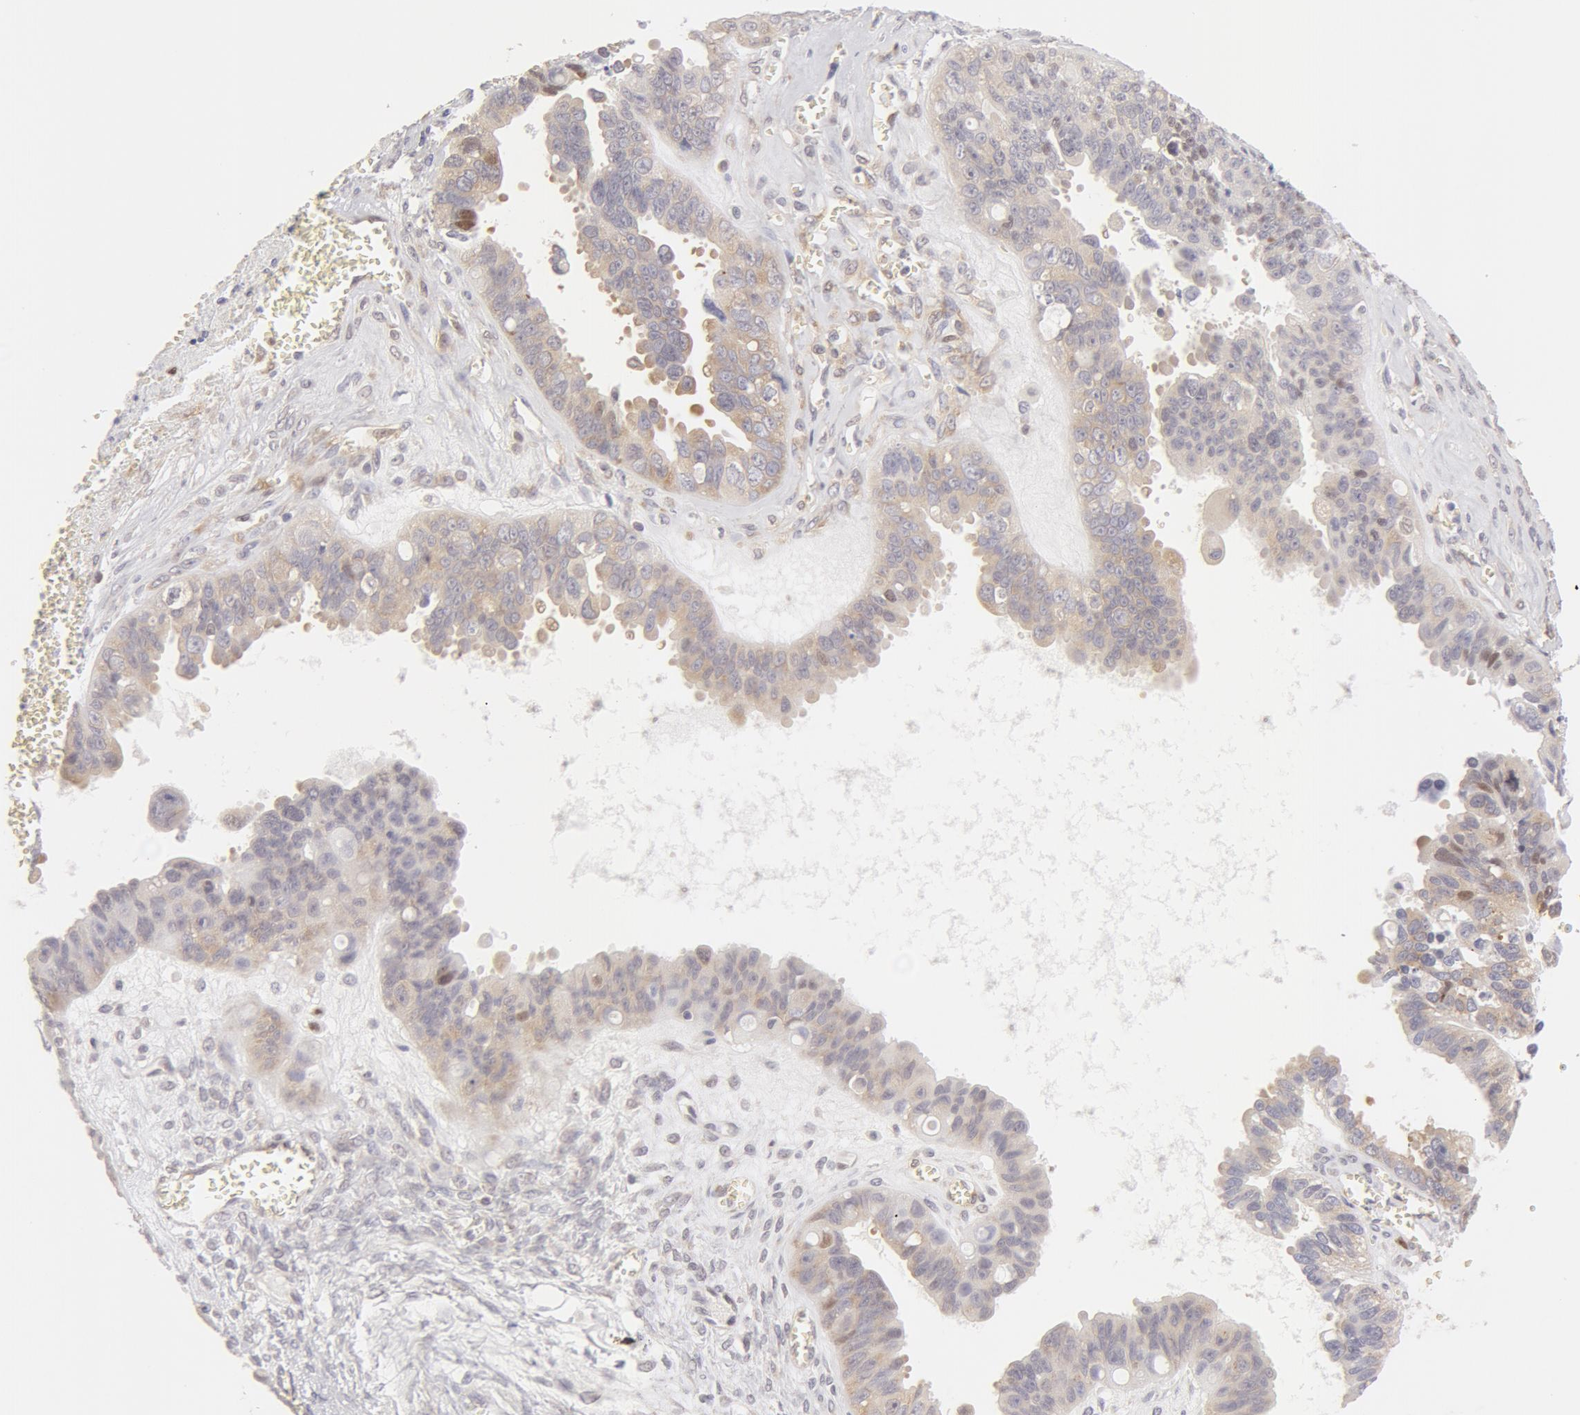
{"staining": {"intensity": "negative", "quantity": "none", "location": "none"}, "tissue": "ovarian cancer", "cell_type": "Tumor cells", "image_type": "cancer", "snomed": [{"axis": "morphology", "description": "Carcinoma, endometroid"}, {"axis": "topography", "description": "Ovary"}], "caption": "Endometroid carcinoma (ovarian) was stained to show a protein in brown. There is no significant positivity in tumor cells.", "gene": "DDX3Y", "patient": {"sex": "female", "age": 85}}